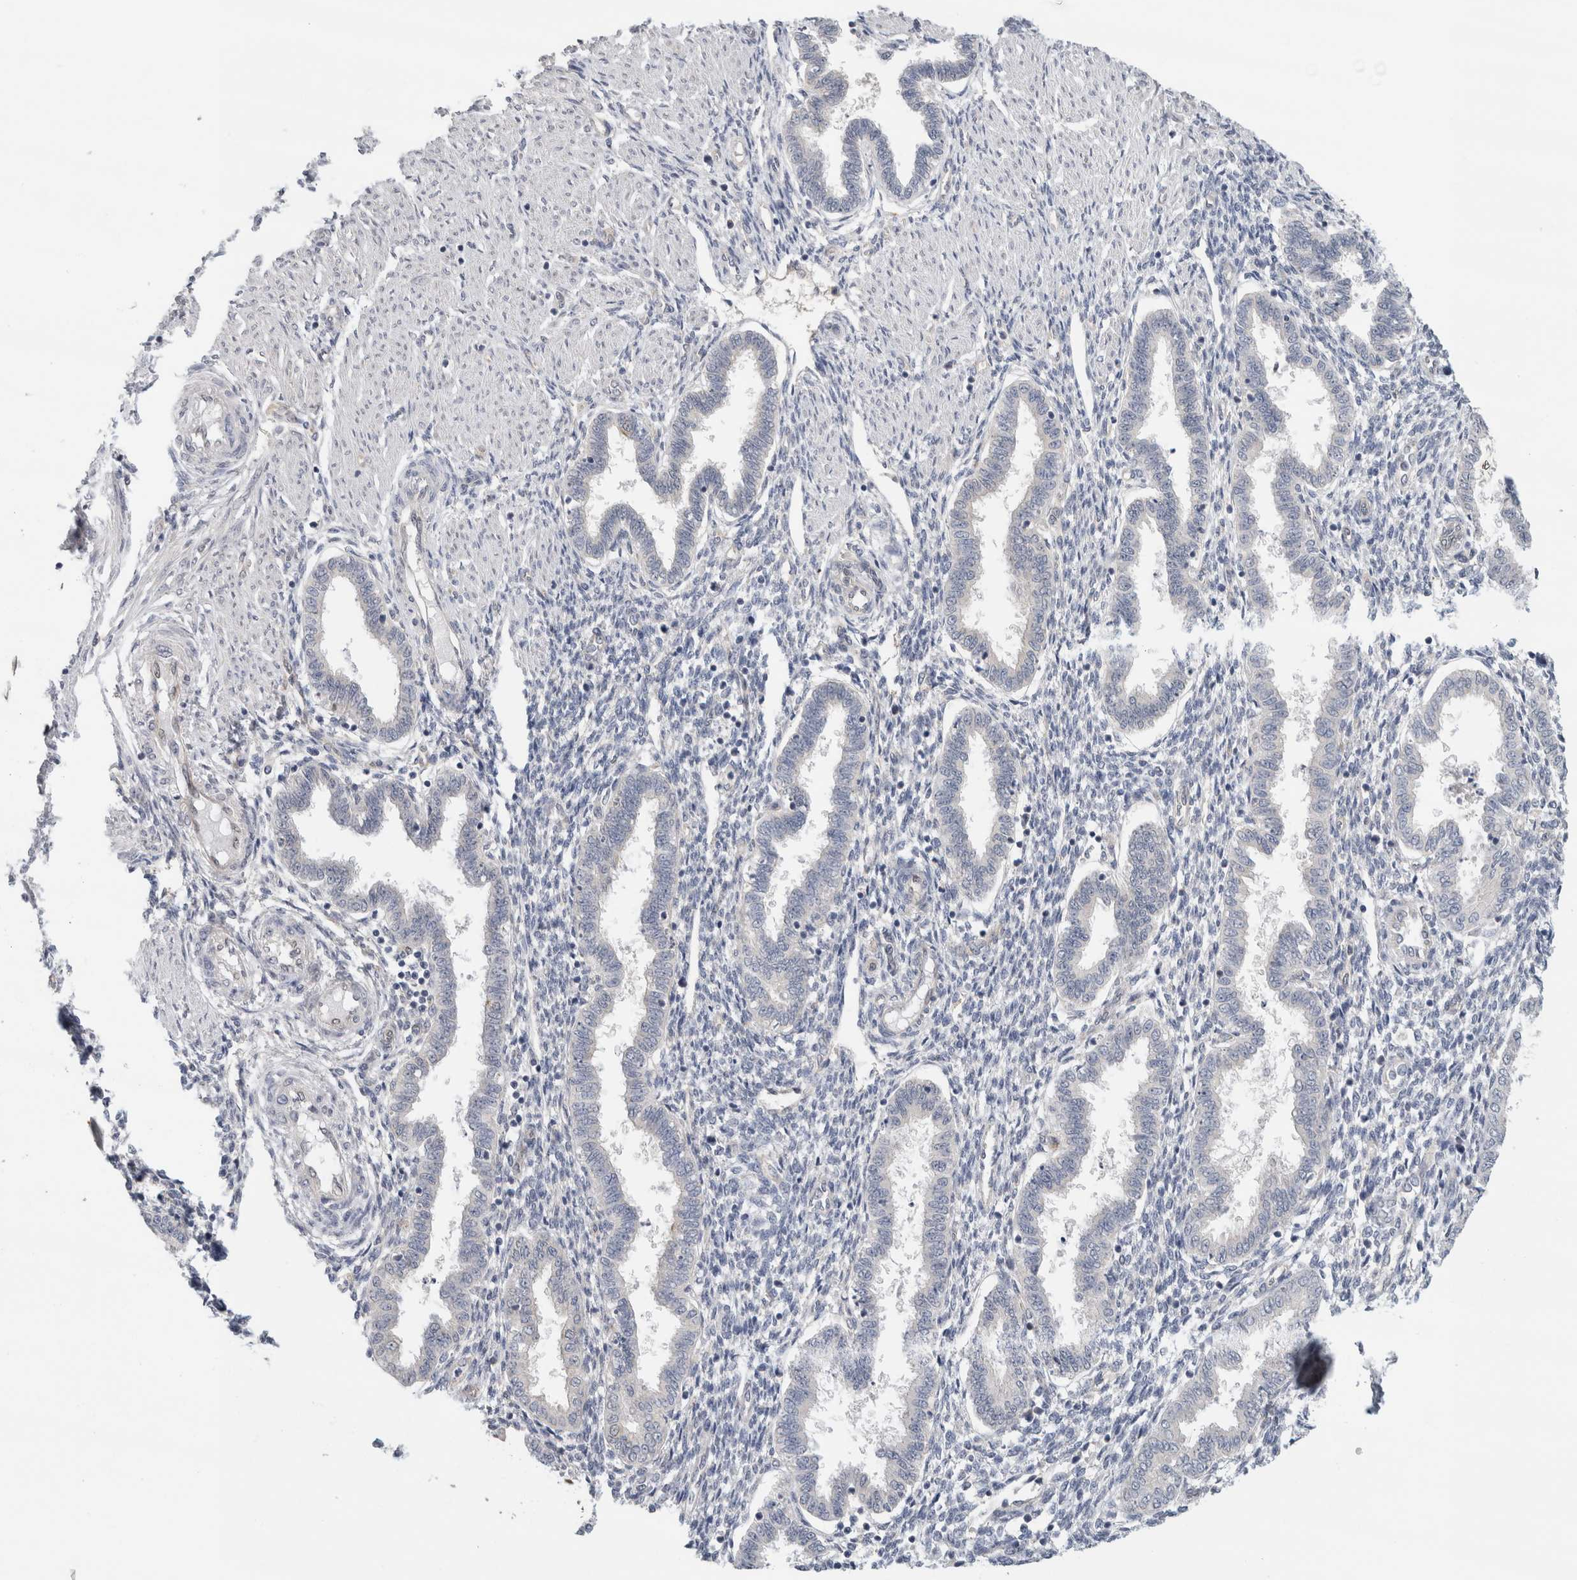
{"staining": {"intensity": "weak", "quantity": "<25%", "location": "nuclear"}, "tissue": "endometrium", "cell_type": "Cells in endometrial stroma", "image_type": "normal", "snomed": [{"axis": "morphology", "description": "Normal tissue, NOS"}, {"axis": "topography", "description": "Endometrium"}], "caption": "A micrograph of endometrium stained for a protein demonstrates no brown staining in cells in endometrial stroma.", "gene": "EIF4G3", "patient": {"sex": "female", "age": 33}}